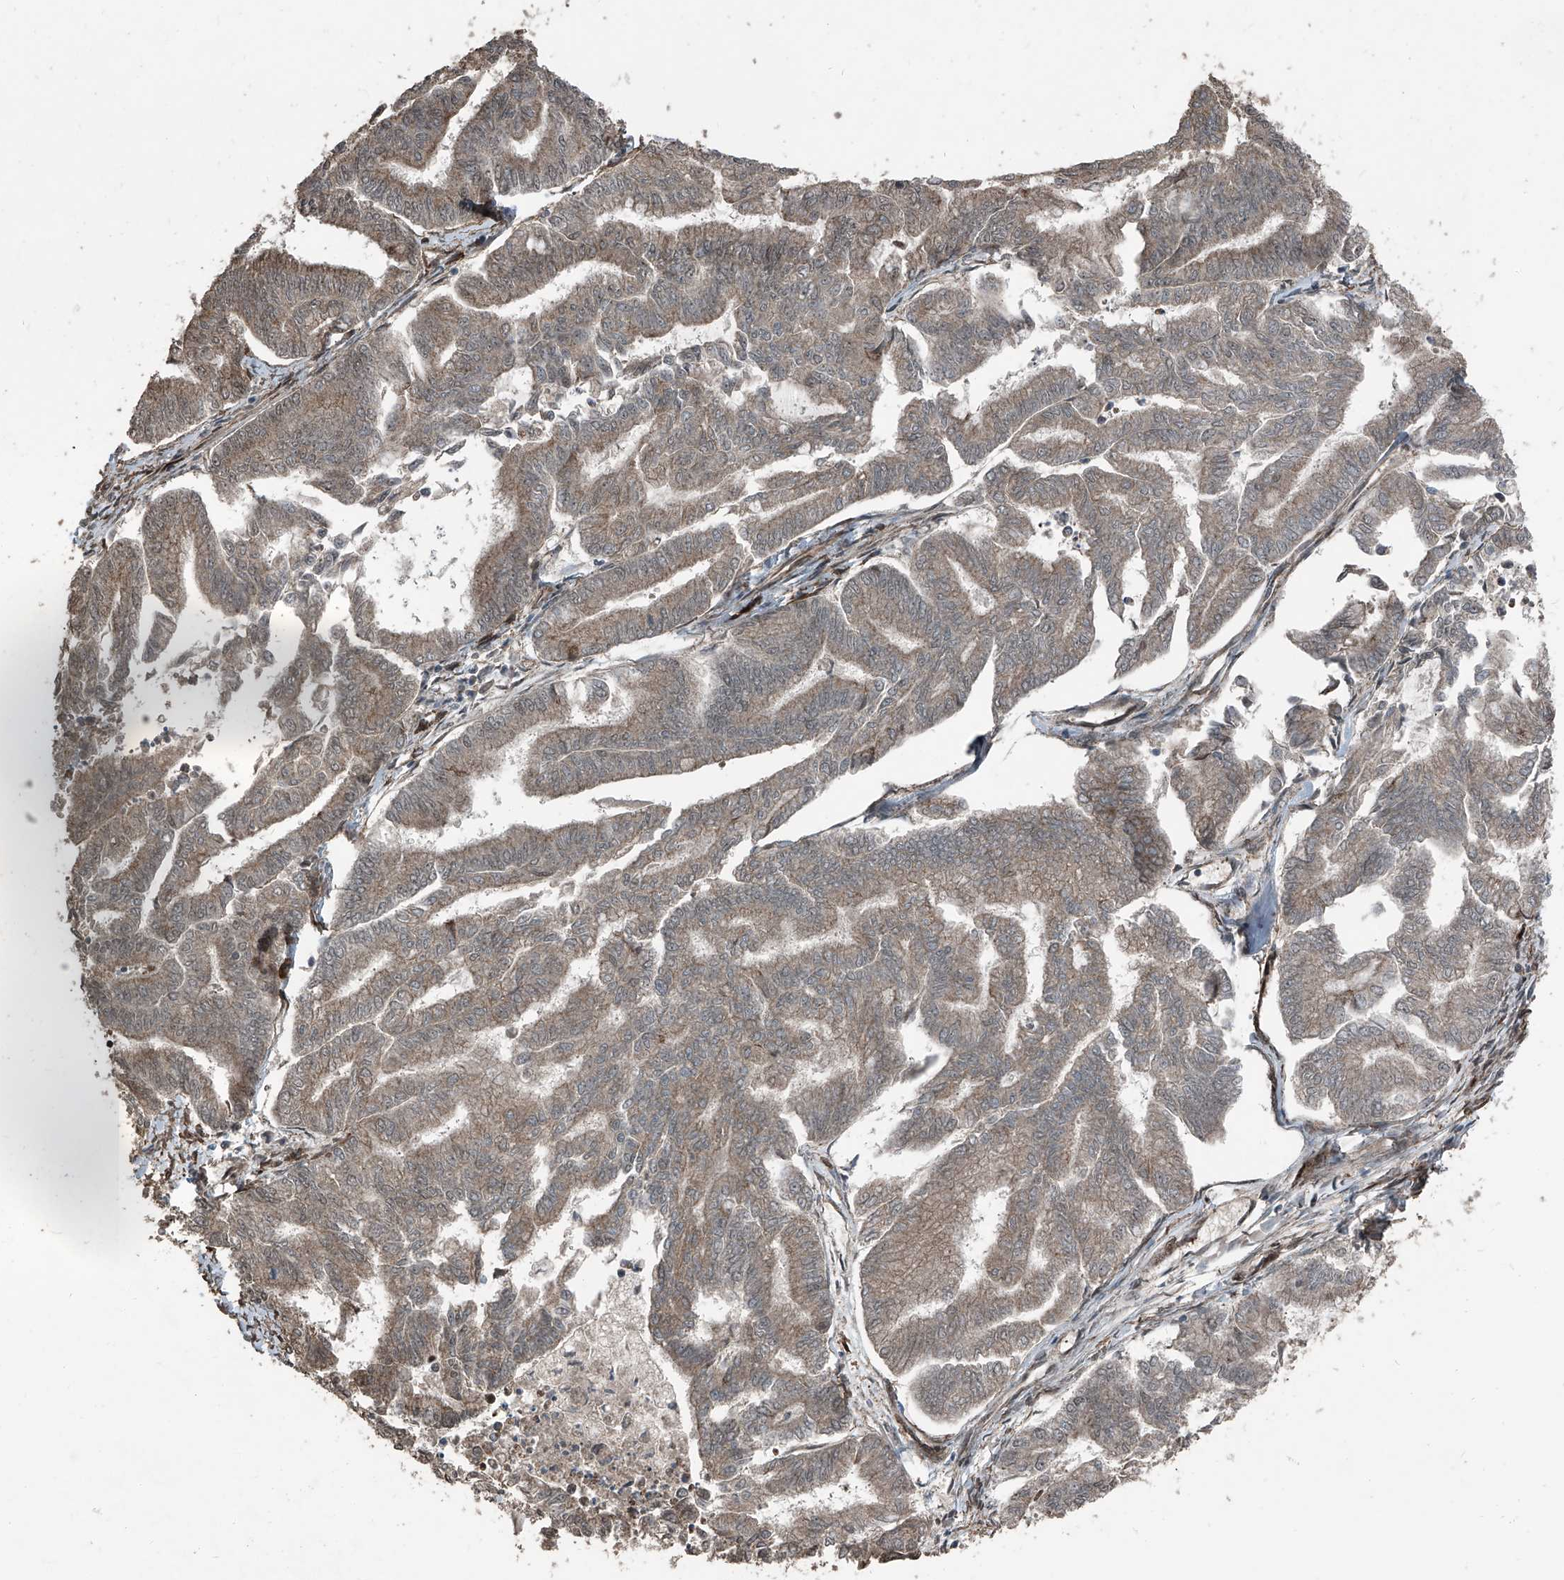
{"staining": {"intensity": "weak", "quantity": ">75%", "location": "cytoplasmic/membranous"}, "tissue": "endometrial cancer", "cell_type": "Tumor cells", "image_type": "cancer", "snomed": [{"axis": "morphology", "description": "Adenocarcinoma, NOS"}, {"axis": "topography", "description": "Endometrium"}], "caption": "Protein analysis of endometrial cancer (adenocarcinoma) tissue reveals weak cytoplasmic/membranous staining in approximately >75% of tumor cells.", "gene": "ZNF570", "patient": {"sex": "female", "age": 79}}